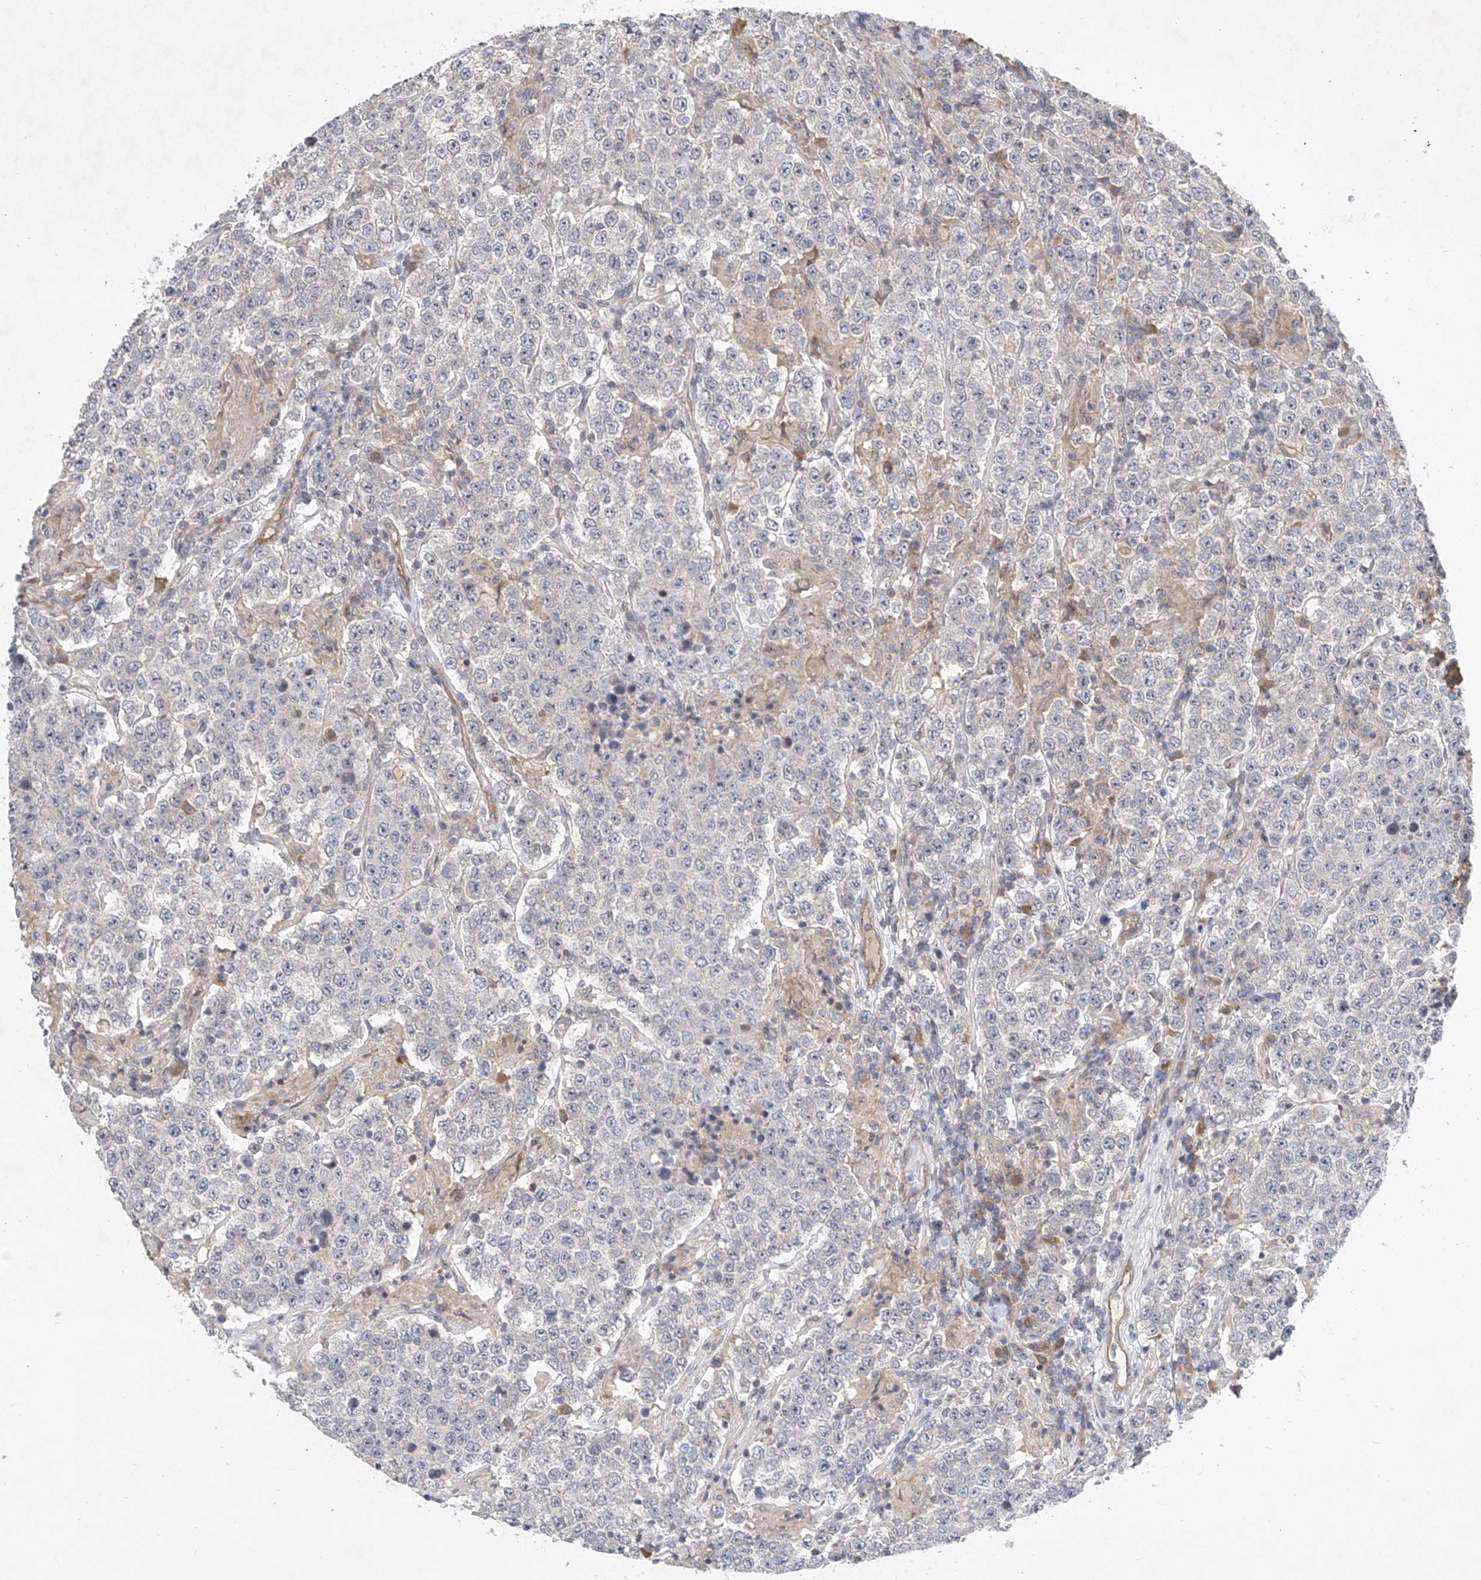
{"staining": {"intensity": "negative", "quantity": "none", "location": "none"}, "tissue": "testis cancer", "cell_type": "Tumor cells", "image_type": "cancer", "snomed": [{"axis": "morphology", "description": "Normal tissue, NOS"}, {"axis": "morphology", "description": "Urothelial carcinoma, High grade"}, {"axis": "morphology", "description": "Seminoma, NOS"}, {"axis": "morphology", "description": "Carcinoma, Embryonal, NOS"}, {"axis": "topography", "description": "Urinary bladder"}, {"axis": "topography", "description": "Testis"}], "caption": "Immunohistochemistry histopathology image of urothelial carcinoma (high-grade) (testis) stained for a protein (brown), which displays no expression in tumor cells. The staining was performed using DAB (3,3'-diaminobenzidine) to visualize the protein expression in brown, while the nuclei were stained in blue with hematoxylin (Magnification: 20x).", "gene": "CARMIL1", "patient": {"sex": "male", "age": 41}}